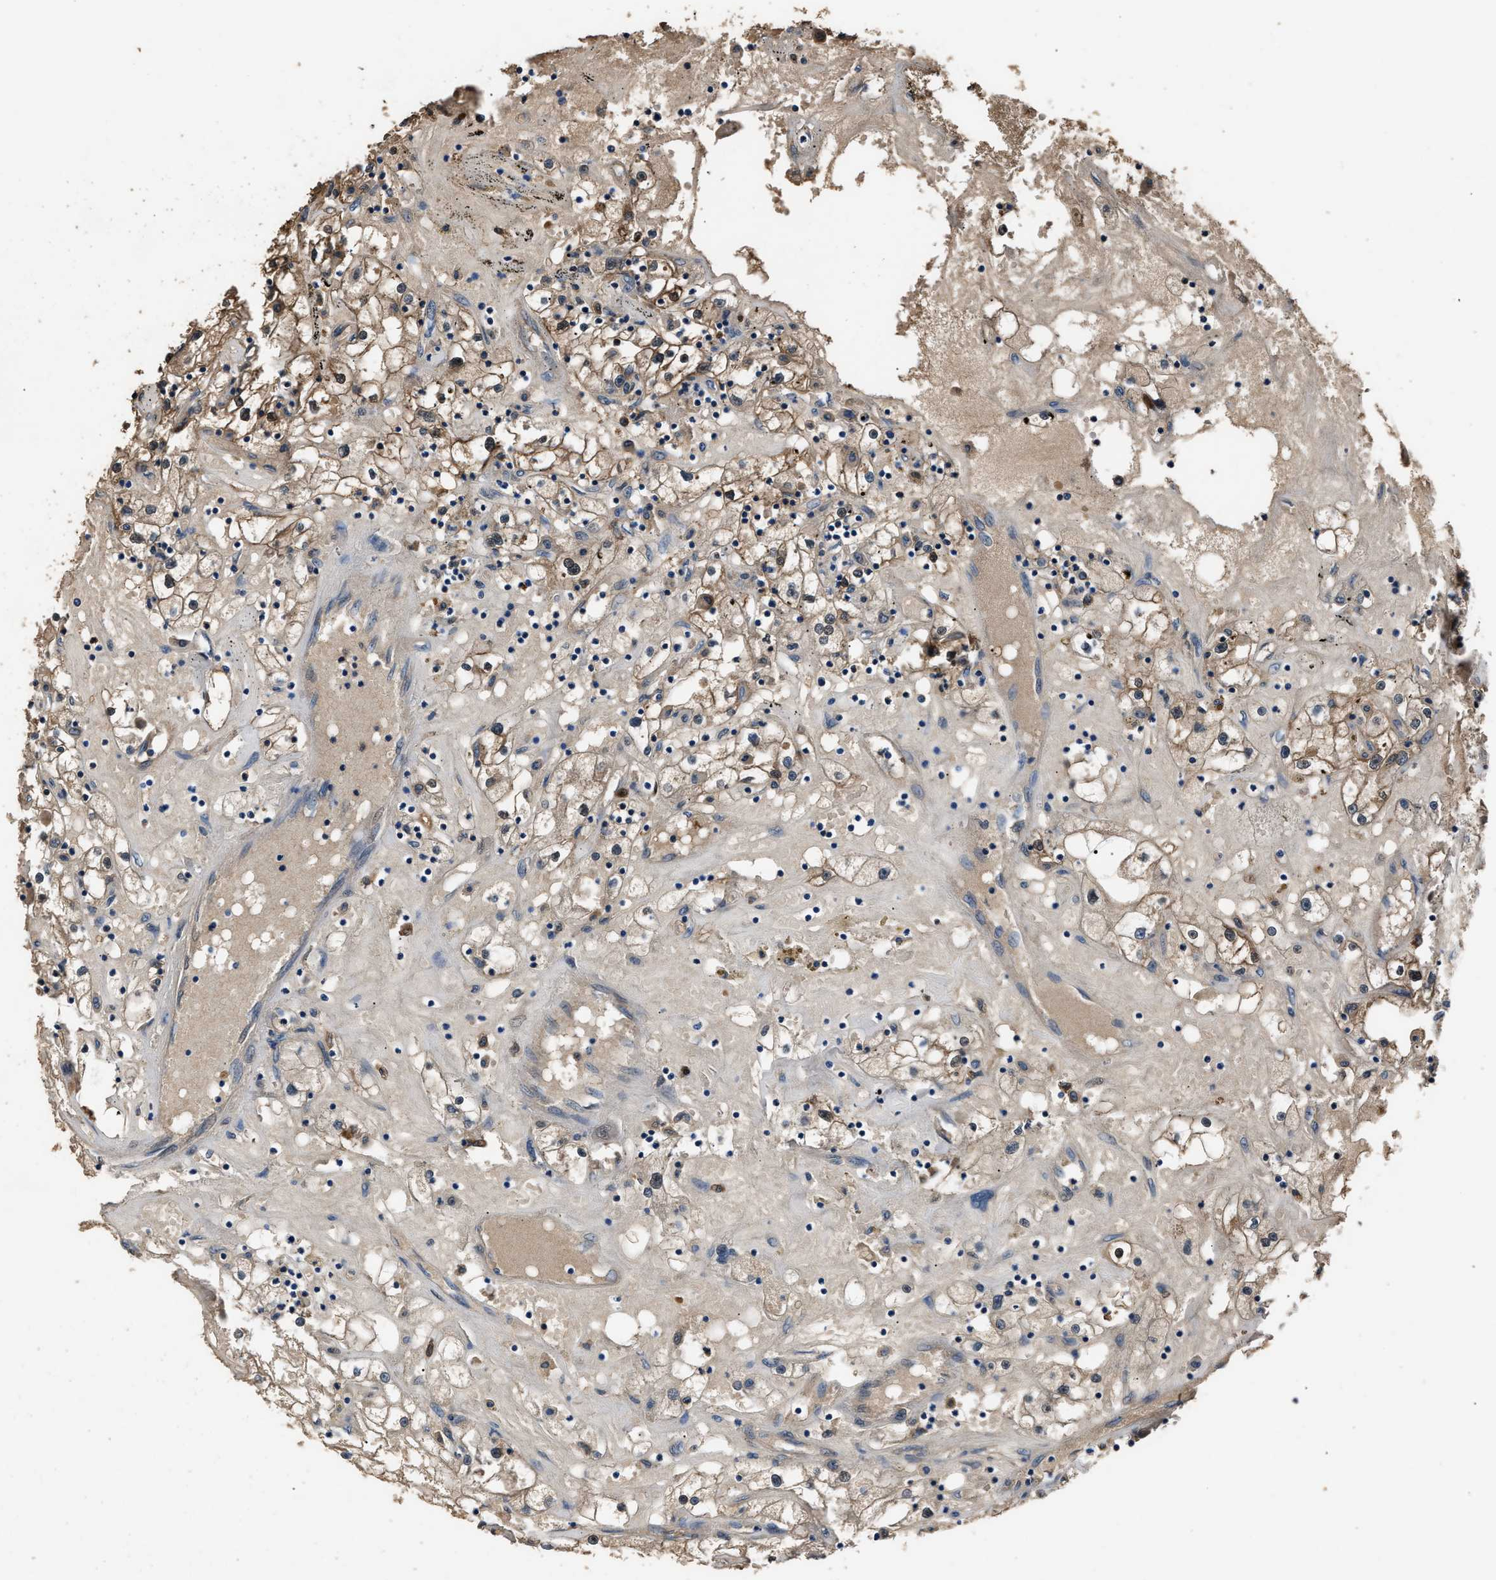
{"staining": {"intensity": "moderate", "quantity": ">75%", "location": "cytoplasmic/membranous"}, "tissue": "renal cancer", "cell_type": "Tumor cells", "image_type": "cancer", "snomed": [{"axis": "morphology", "description": "Adenocarcinoma, NOS"}, {"axis": "topography", "description": "Kidney"}], "caption": "Protein staining of adenocarcinoma (renal) tissue displays moderate cytoplasmic/membranous positivity in approximately >75% of tumor cells.", "gene": "GSTP1", "patient": {"sex": "male", "age": 56}}